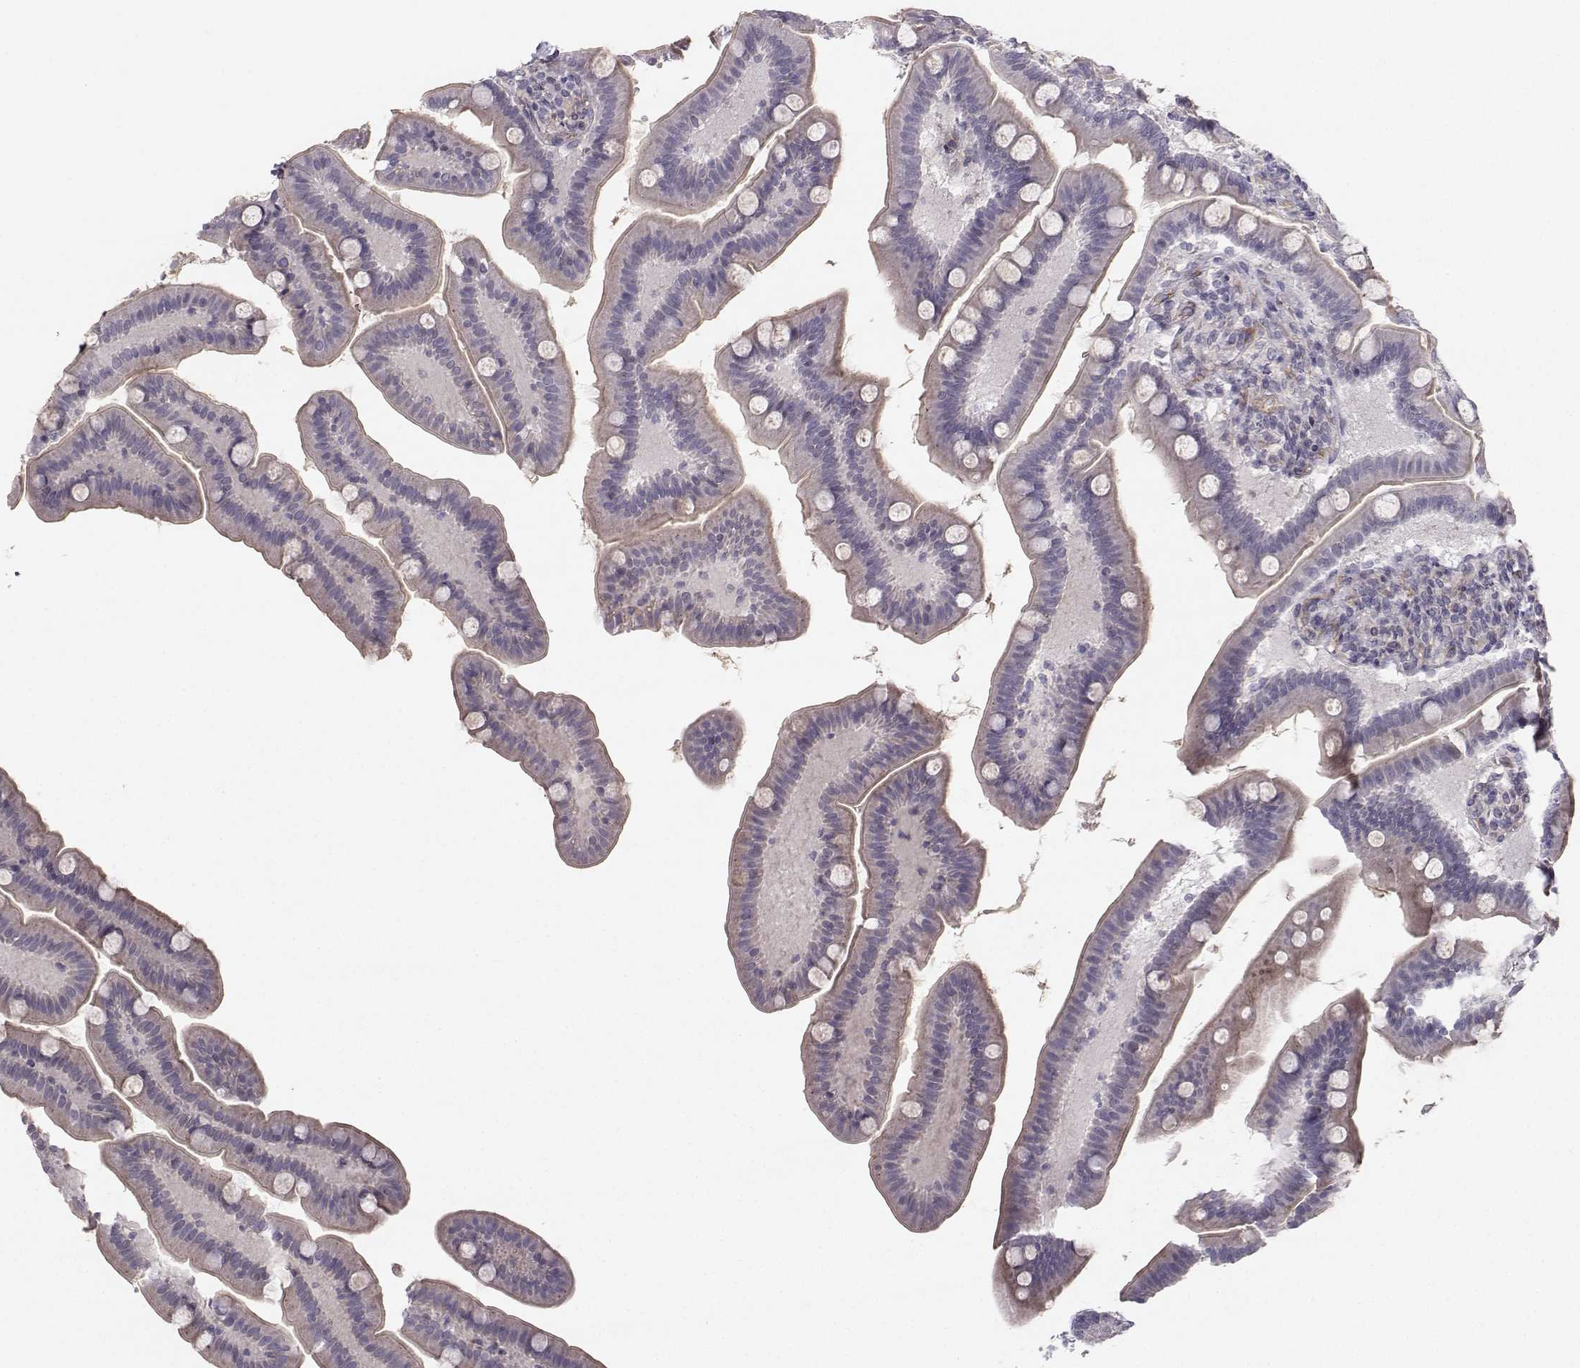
{"staining": {"intensity": "negative", "quantity": "none", "location": "none"}, "tissue": "small intestine", "cell_type": "Glandular cells", "image_type": "normal", "snomed": [{"axis": "morphology", "description": "Normal tissue, NOS"}, {"axis": "topography", "description": "Small intestine"}], "caption": "Immunohistochemistry (IHC) photomicrograph of normal human small intestine stained for a protein (brown), which displays no expression in glandular cells. (Brightfield microscopy of DAB immunohistochemistry at high magnification).", "gene": "OPRD1", "patient": {"sex": "male", "age": 66}}